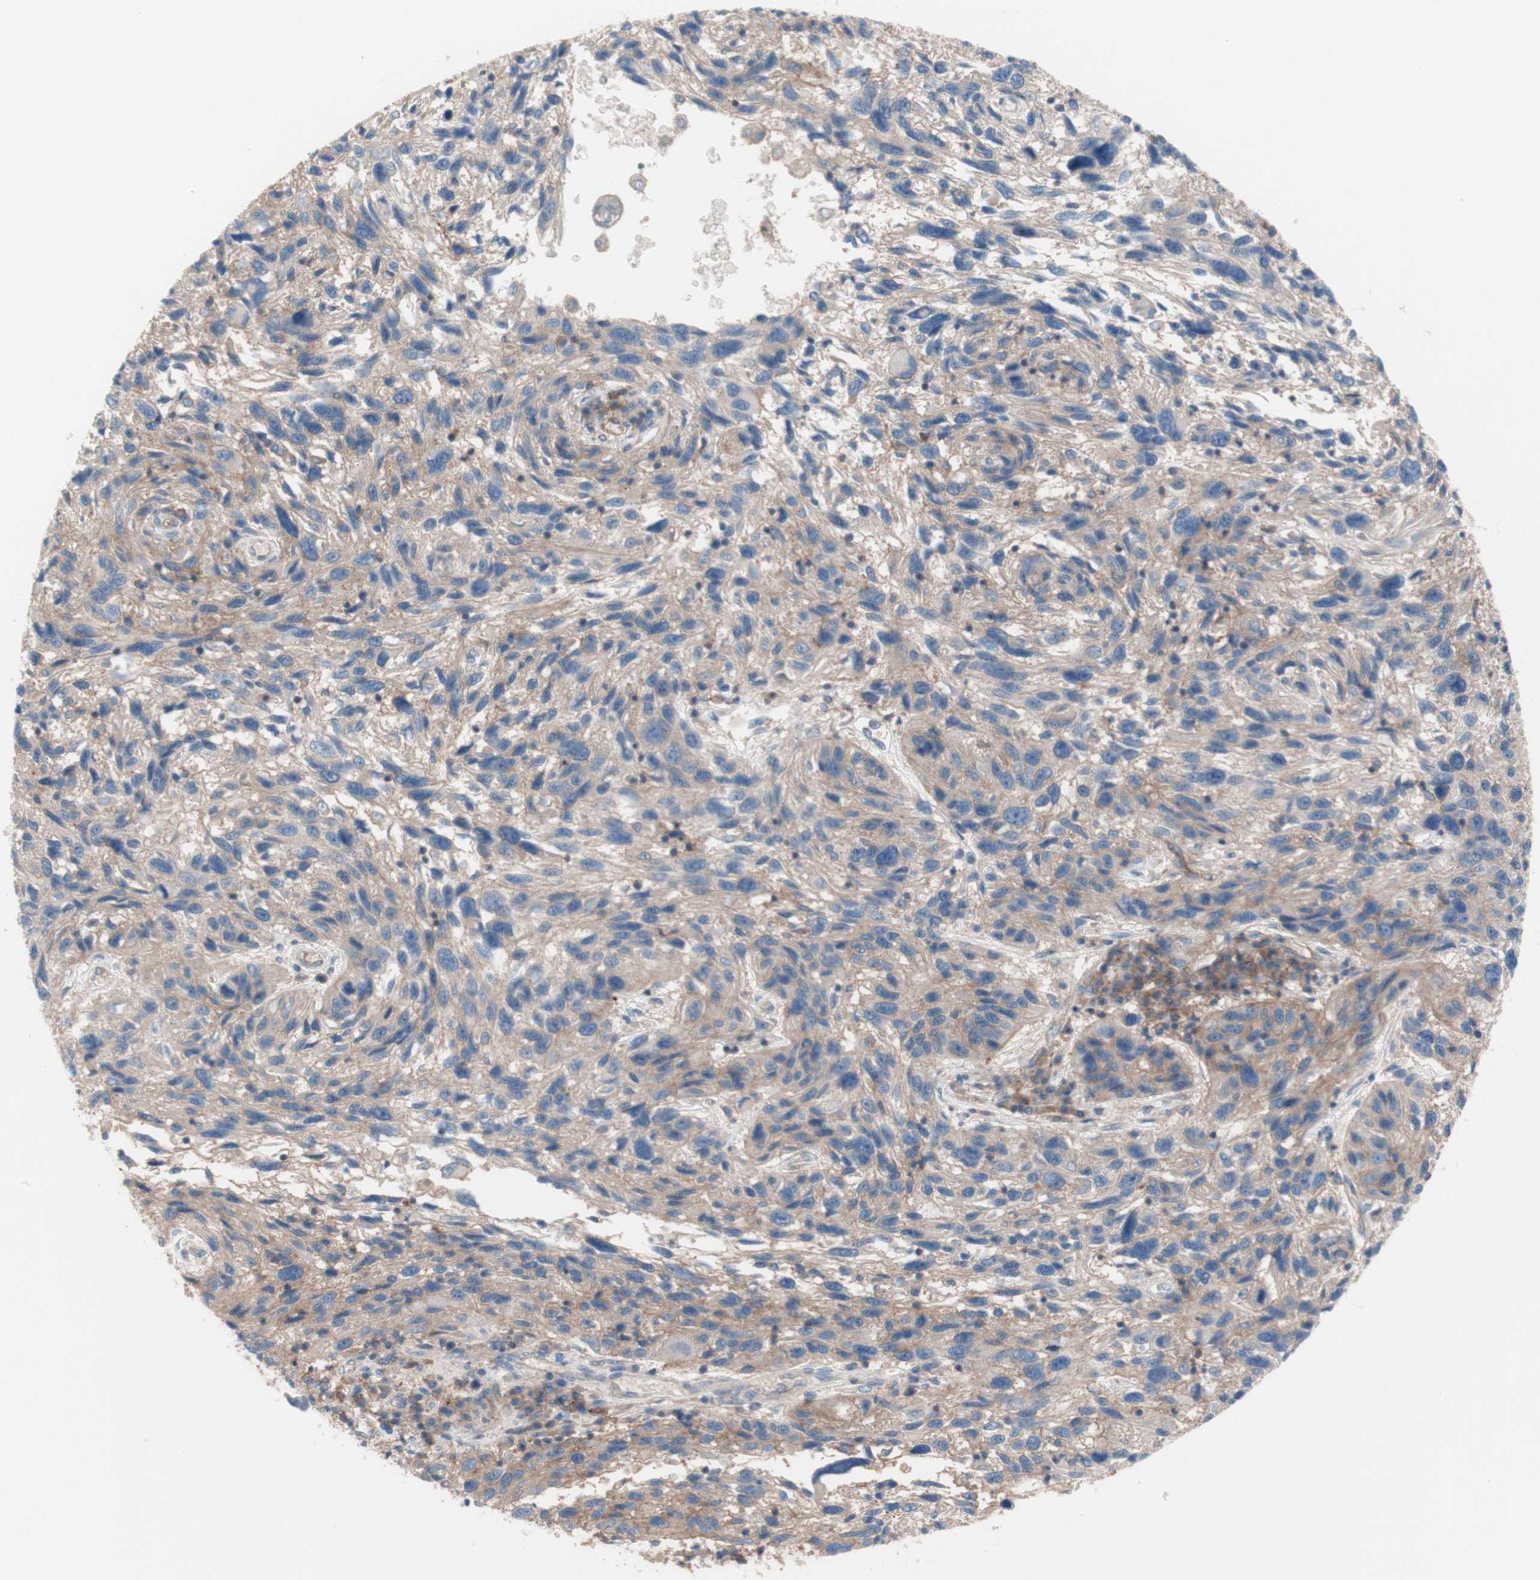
{"staining": {"intensity": "weak", "quantity": ">75%", "location": "cytoplasmic/membranous"}, "tissue": "melanoma", "cell_type": "Tumor cells", "image_type": "cancer", "snomed": [{"axis": "morphology", "description": "Malignant melanoma, NOS"}, {"axis": "topography", "description": "Skin"}], "caption": "Protein staining of malignant melanoma tissue reveals weak cytoplasmic/membranous expression in approximately >75% of tumor cells.", "gene": "CD46", "patient": {"sex": "male", "age": 53}}